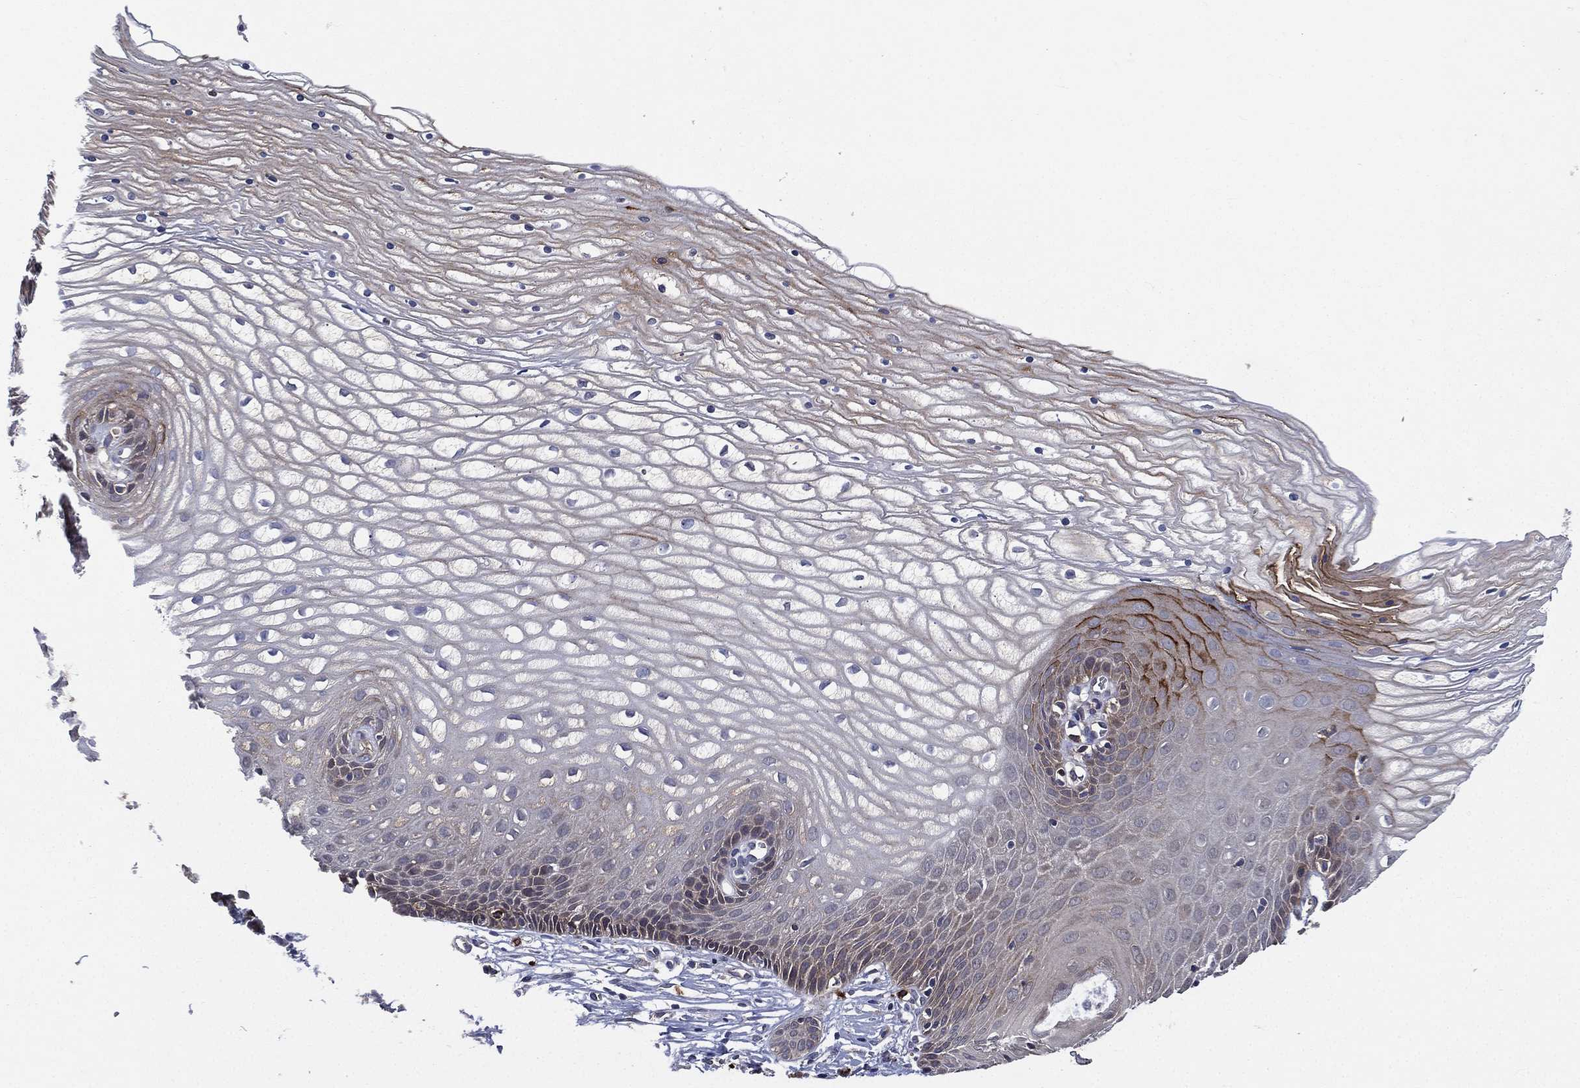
{"staining": {"intensity": "negative", "quantity": "none", "location": "none"}, "tissue": "cervix", "cell_type": "Glandular cells", "image_type": "normal", "snomed": [{"axis": "morphology", "description": "Normal tissue, NOS"}, {"axis": "topography", "description": "Cervix"}], "caption": "IHC image of normal cervix stained for a protein (brown), which reveals no expression in glandular cells.", "gene": "SMPD3", "patient": {"sex": "female", "age": 35}}